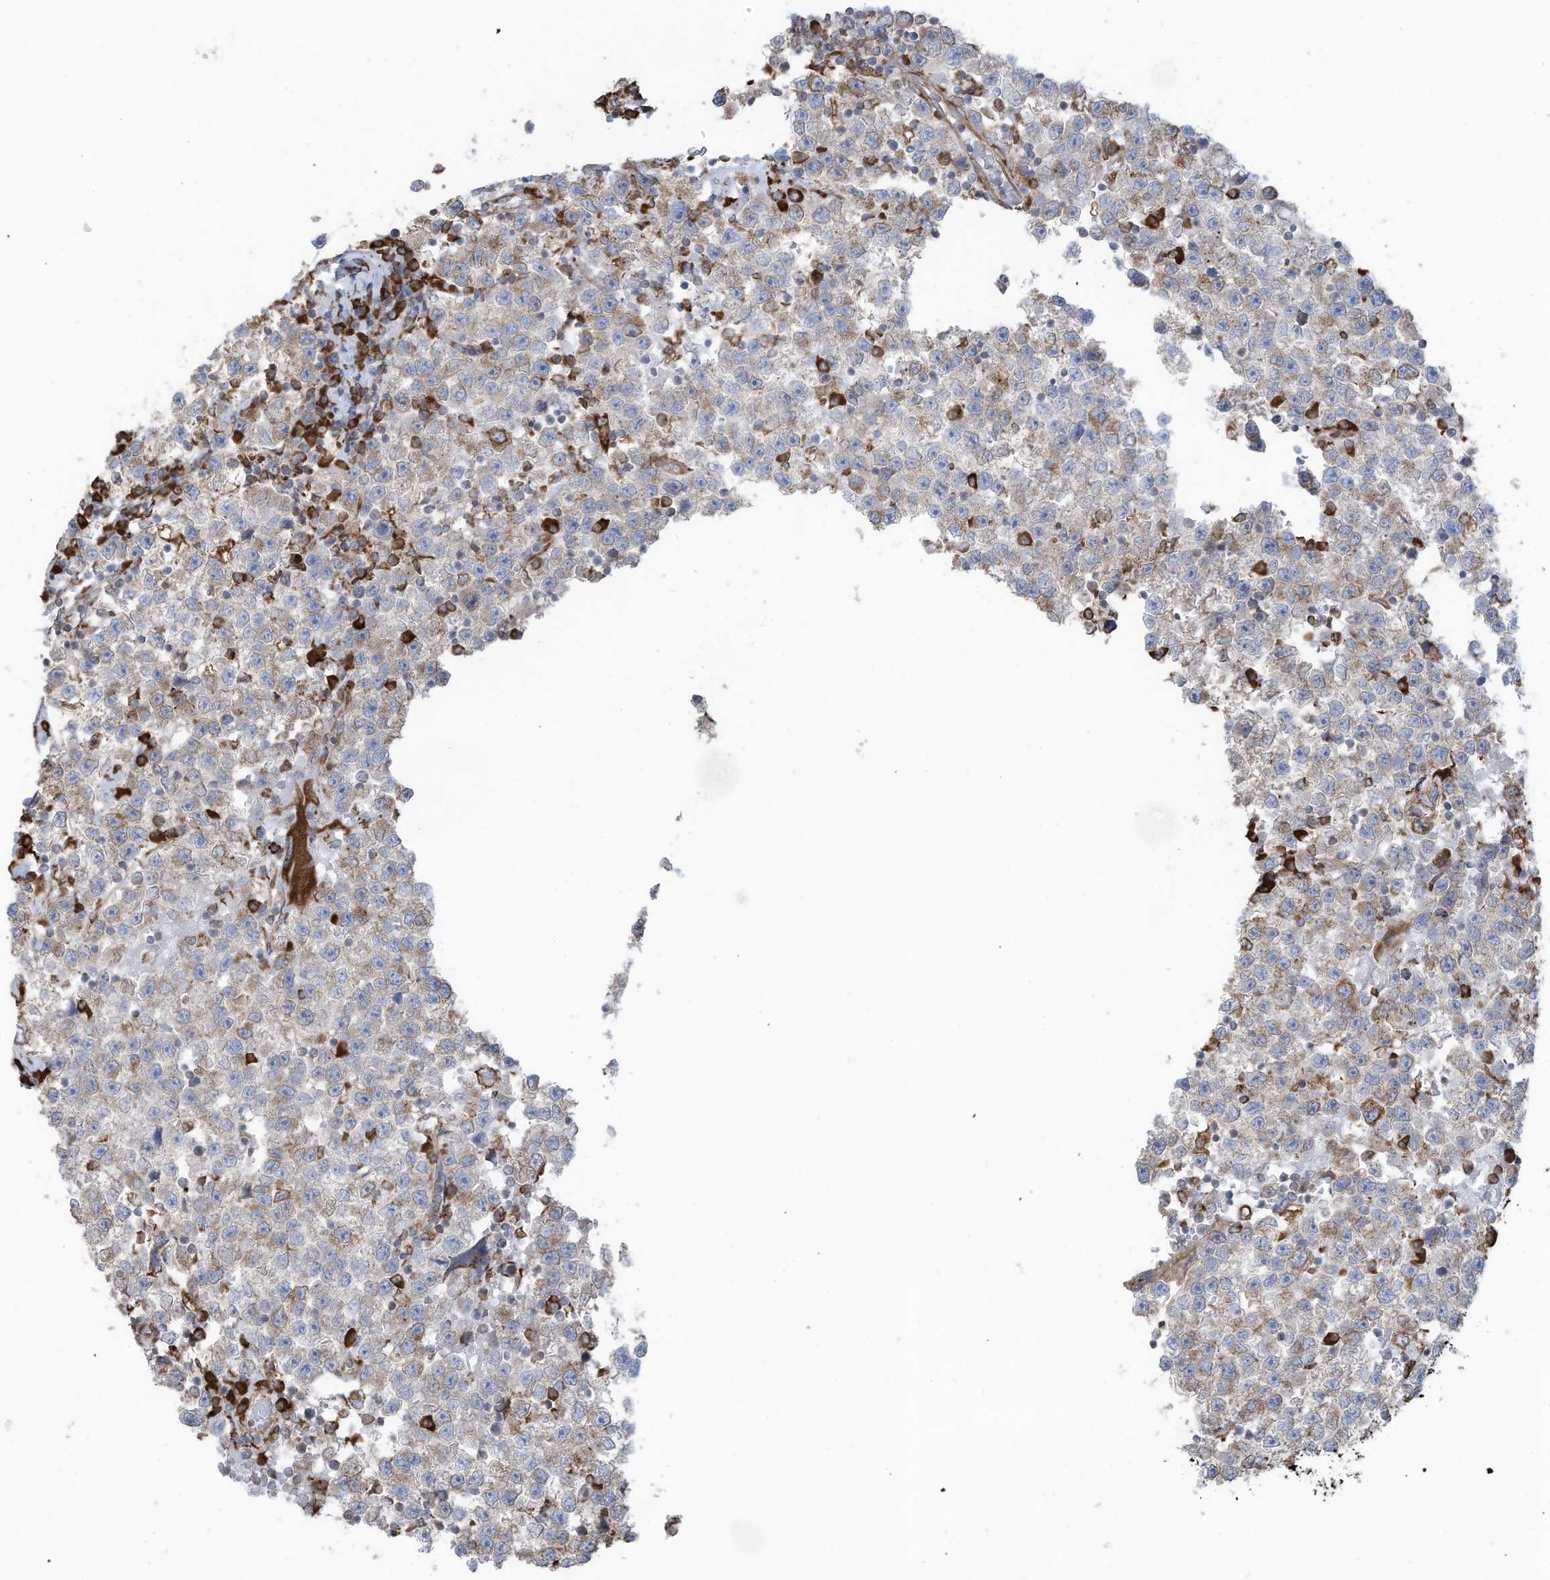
{"staining": {"intensity": "moderate", "quantity": "25%-75%", "location": "cytoplasmic/membranous"}, "tissue": "testis cancer", "cell_type": "Tumor cells", "image_type": "cancer", "snomed": [{"axis": "morphology", "description": "Seminoma, NOS"}, {"axis": "topography", "description": "Testis"}], "caption": "Seminoma (testis) was stained to show a protein in brown. There is medium levels of moderate cytoplasmic/membranous expression in approximately 25%-75% of tumor cells.", "gene": "ZNF354C", "patient": {"sex": "male", "age": 22}}